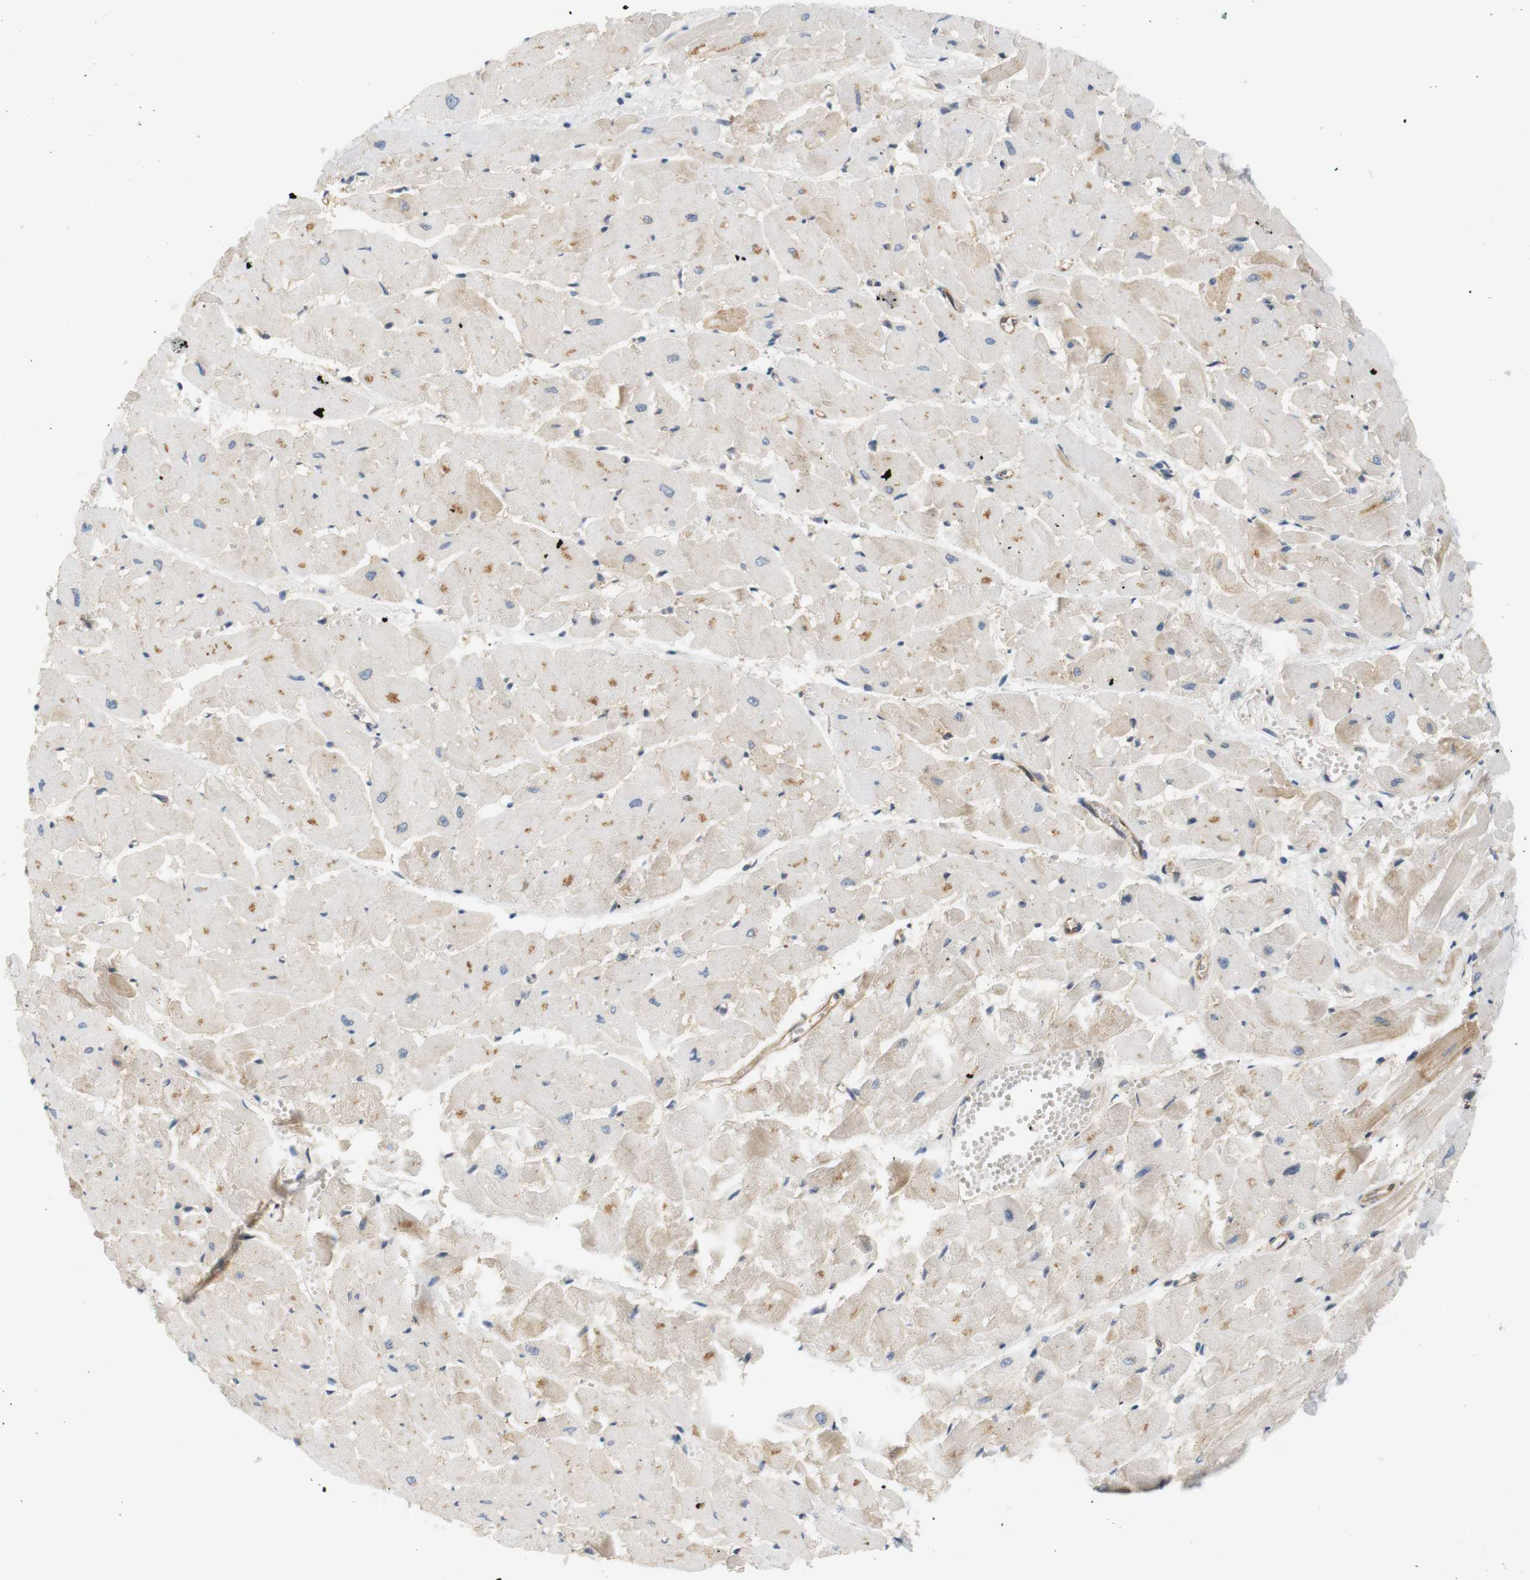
{"staining": {"intensity": "moderate", "quantity": "<25%", "location": "cytoplasmic/membranous"}, "tissue": "heart muscle", "cell_type": "Cardiomyocytes", "image_type": "normal", "snomed": [{"axis": "morphology", "description": "Normal tissue, NOS"}, {"axis": "topography", "description": "Heart"}], "caption": "Protein staining of unremarkable heart muscle shows moderate cytoplasmic/membranous staining in about <25% of cardiomyocytes. The protein is shown in brown color, while the nuclei are stained blue.", "gene": "SH3GLB1", "patient": {"sex": "female", "age": 19}}